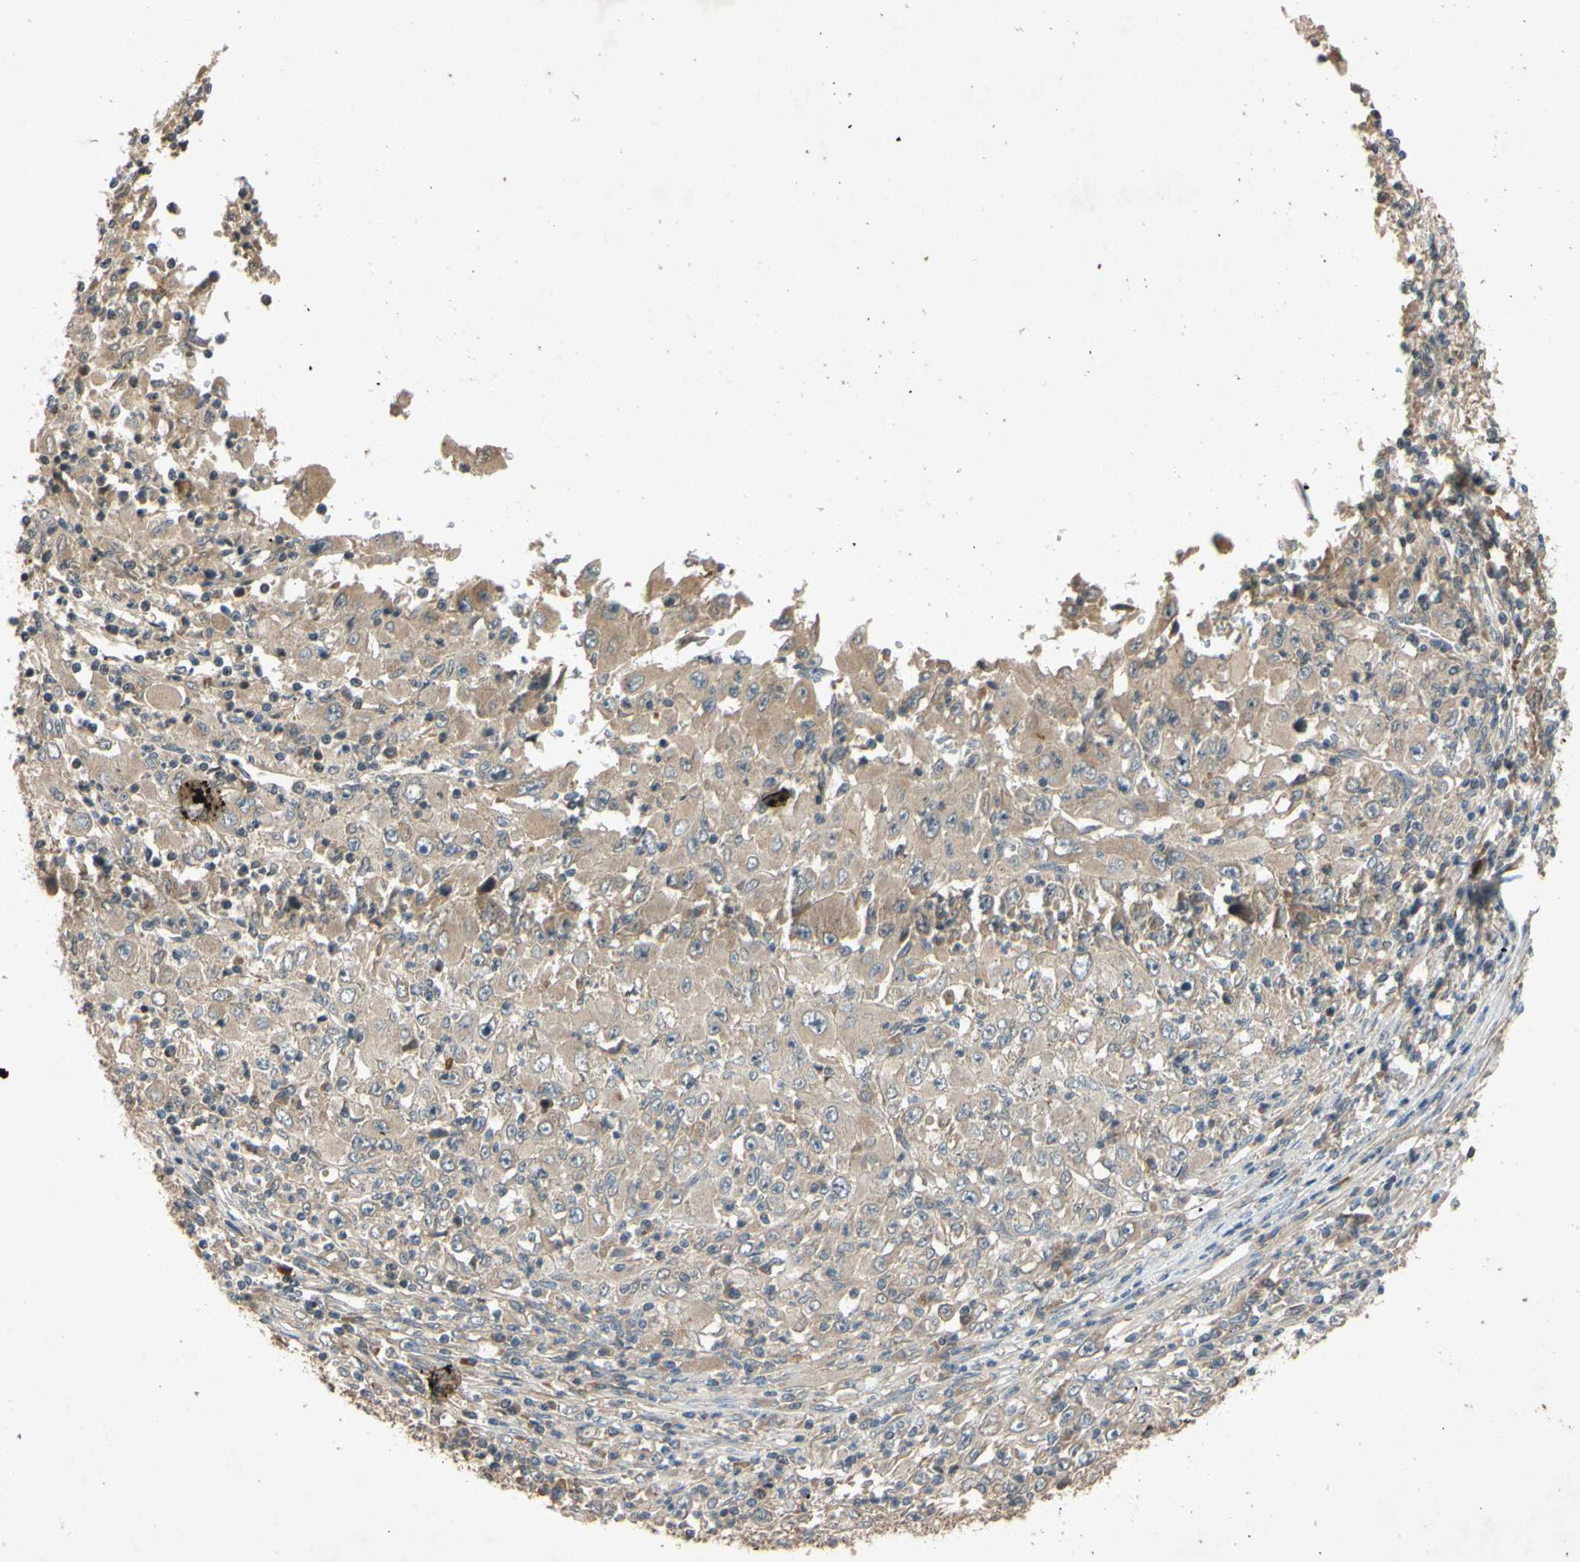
{"staining": {"intensity": "weak", "quantity": ">75%", "location": "cytoplasmic/membranous"}, "tissue": "melanoma", "cell_type": "Tumor cells", "image_type": "cancer", "snomed": [{"axis": "morphology", "description": "Malignant melanoma, Metastatic site"}, {"axis": "topography", "description": "Skin"}], "caption": "Approximately >75% of tumor cells in human melanoma display weak cytoplasmic/membranous protein expression as visualized by brown immunohistochemical staining.", "gene": "PARD6A", "patient": {"sex": "female", "age": 56}}